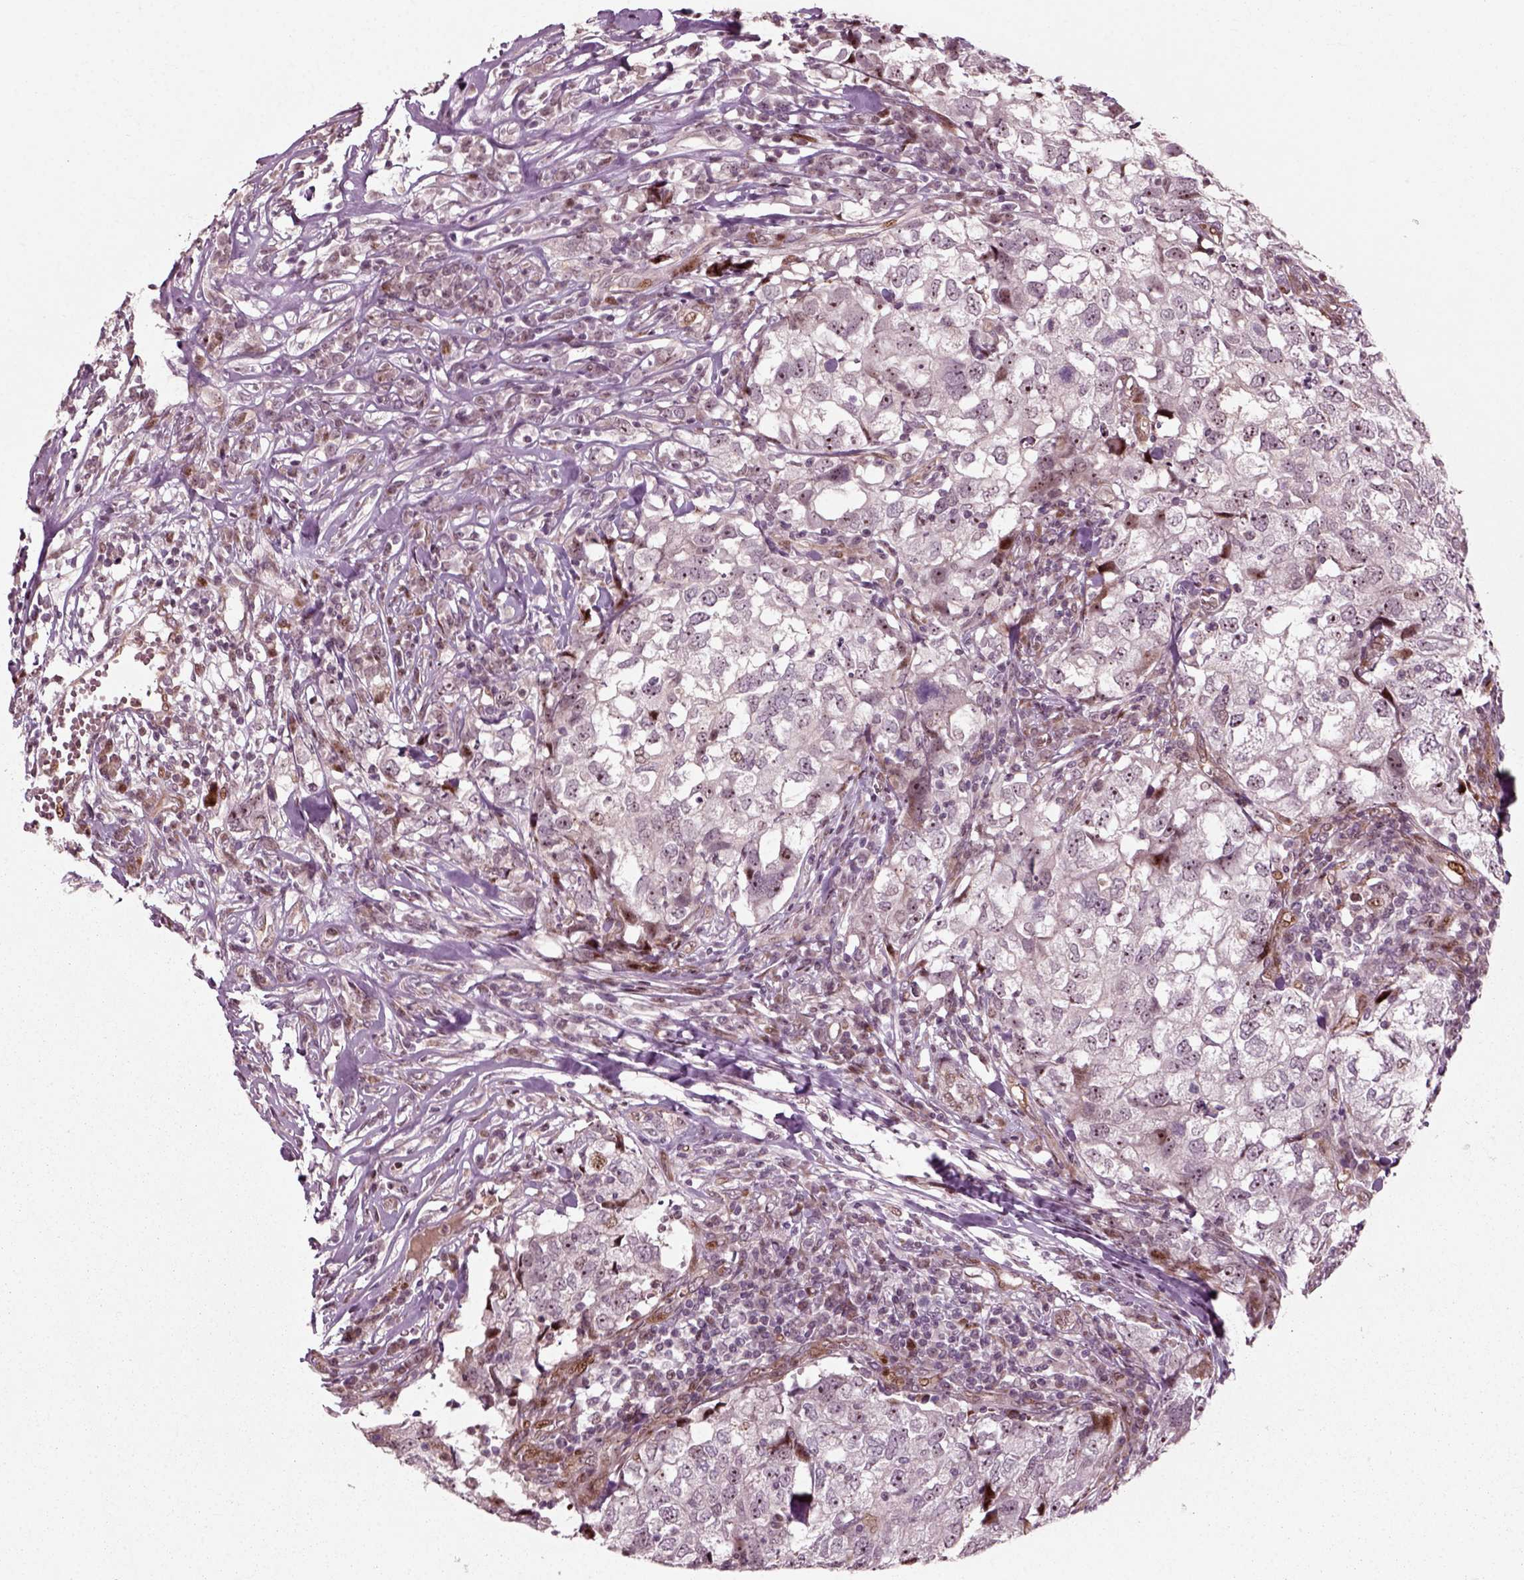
{"staining": {"intensity": "weak", "quantity": "25%-75%", "location": "nuclear"}, "tissue": "breast cancer", "cell_type": "Tumor cells", "image_type": "cancer", "snomed": [{"axis": "morphology", "description": "Duct carcinoma"}, {"axis": "topography", "description": "Breast"}], "caption": "A brown stain highlights weak nuclear staining of a protein in breast cancer tumor cells.", "gene": "CDC14A", "patient": {"sex": "female", "age": 30}}